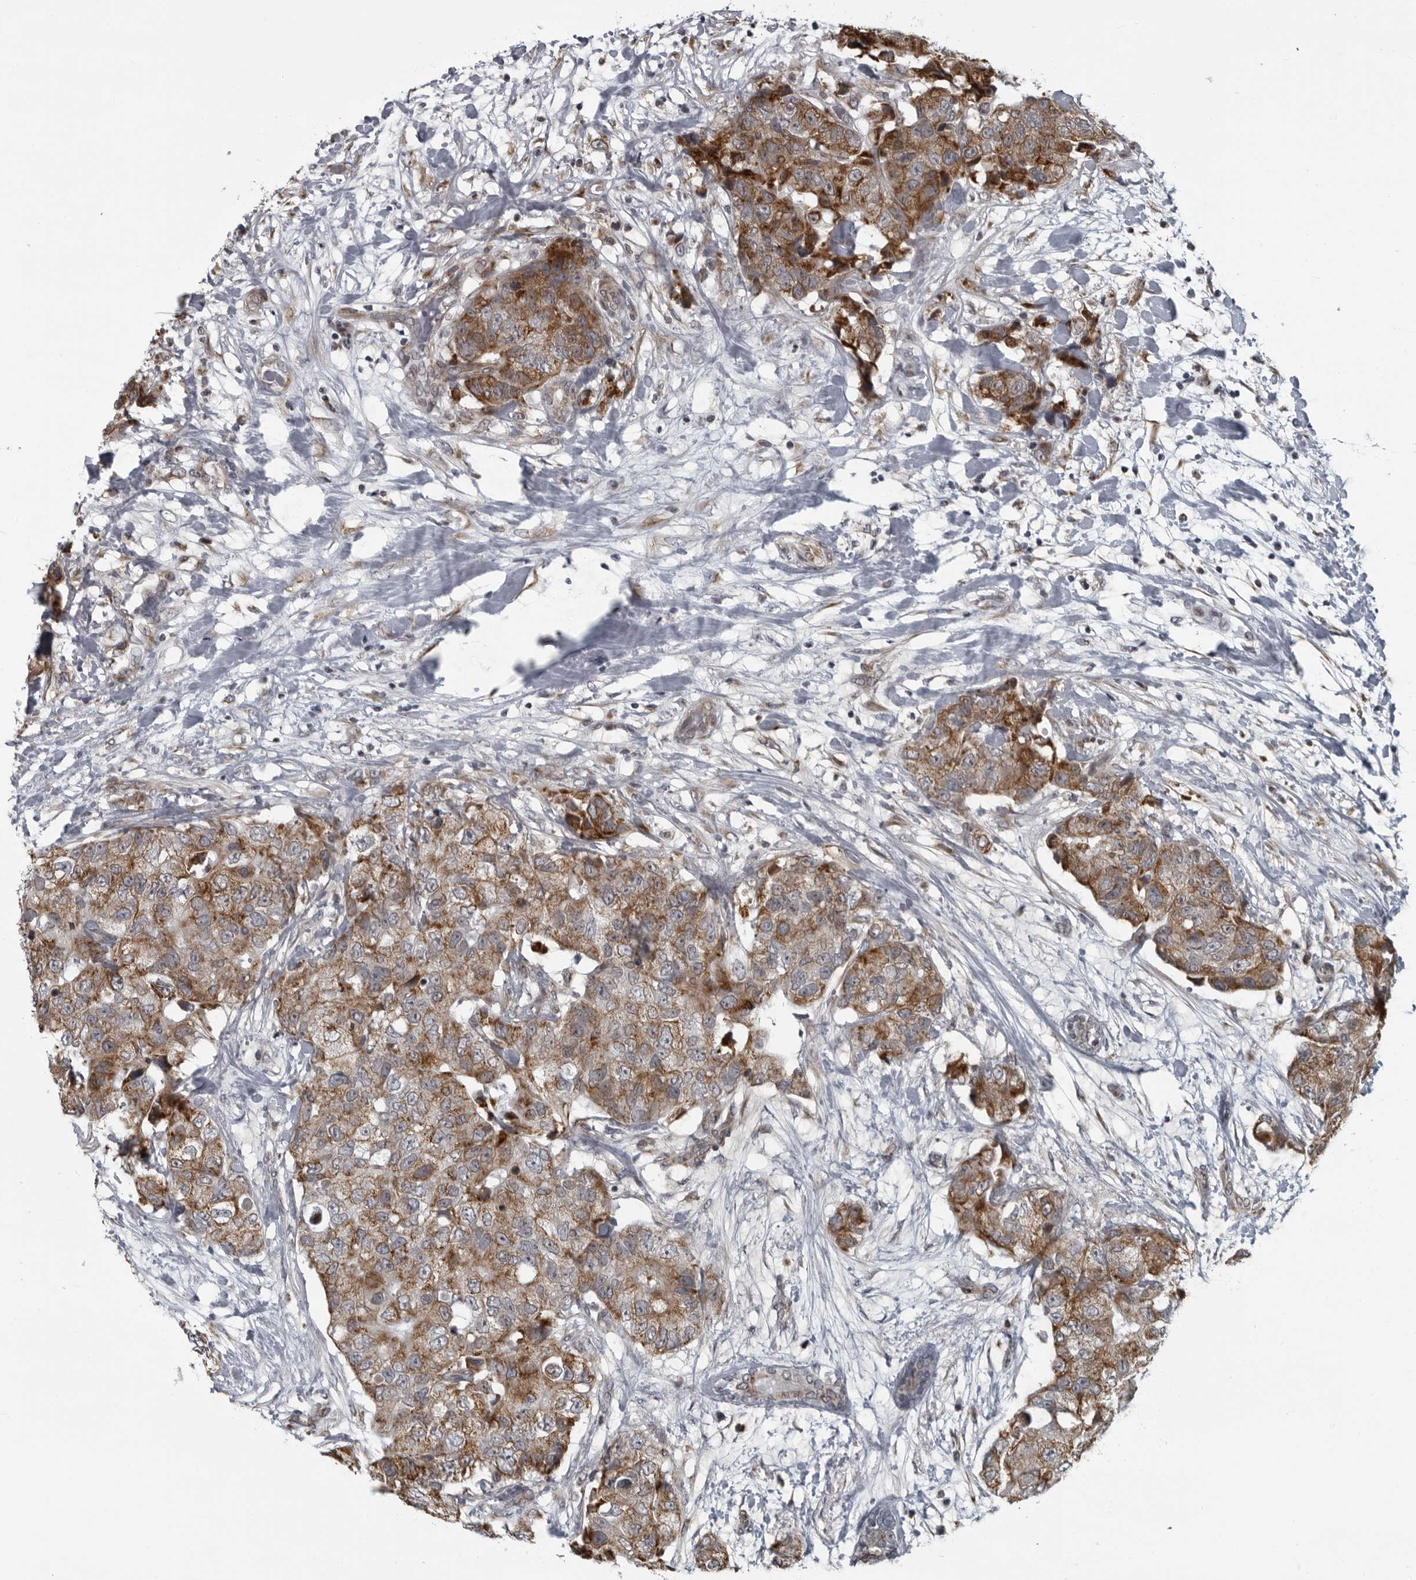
{"staining": {"intensity": "moderate", "quantity": ">75%", "location": "cytoplasmic/membranous"}, "tissue": "breast cancer", "cell_type": "Tumor cells", "image_type": "cancer", "snomed": [{"axis": "morphology", "description": "Duct carcinoma"}, {"axis": "topography", "description": "Breast"}], "caption": "Breast cancer (infiltrating ductal carcinoma) was stained to show a protein in brown. There is medium levels of moderate cytoplasmic/membranous staining in about >75% of tumor cells. The staining was performed using DAB (3,3'-diaminobenzidine), with brown indicating positive protein expression. Nuclei are stained blue with hematoxylin.", "gene": "RTCA", "patient": {"sex": "female", "age": 62}}